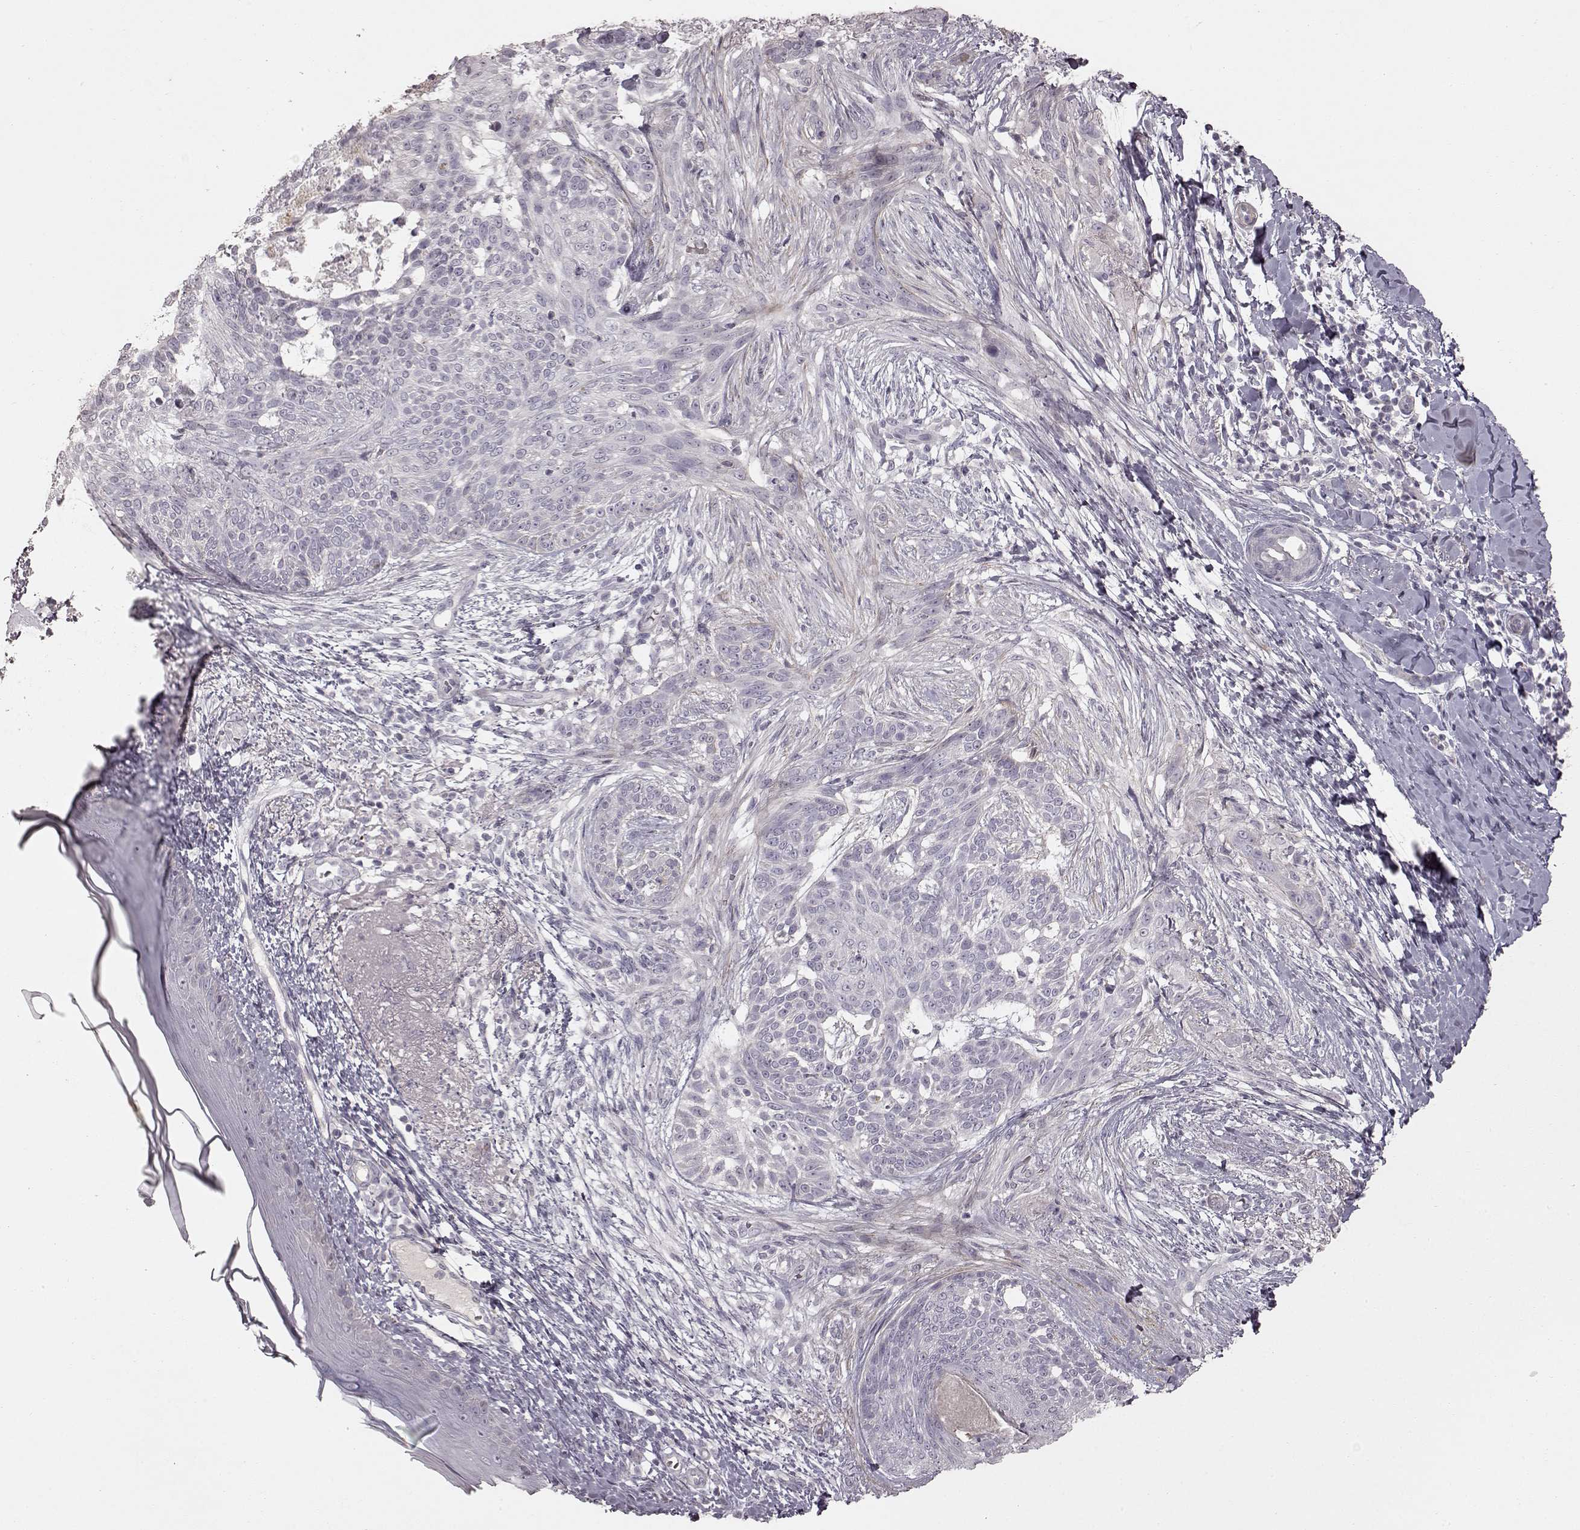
{"staining": {"intensity": "negative", "quantity": "none", "location": "none"}, "tissue": "skin cancer", "cell_type": "Tumor cells", "image_type": "cancer", "snomed": [{"axis": "morphology", "description": "Normal tissue, NOS"}, {"axis": "morphology", "description": "Basal cell carcinoma"}, {"axis": "topography", "description": "Skin"}], "caption": "The micrograph reveals no staining of tumor cells in basal cell carcinoma (skin).", "gene": "PRLHR", "patient": {"sex": "male", "age": 84}}